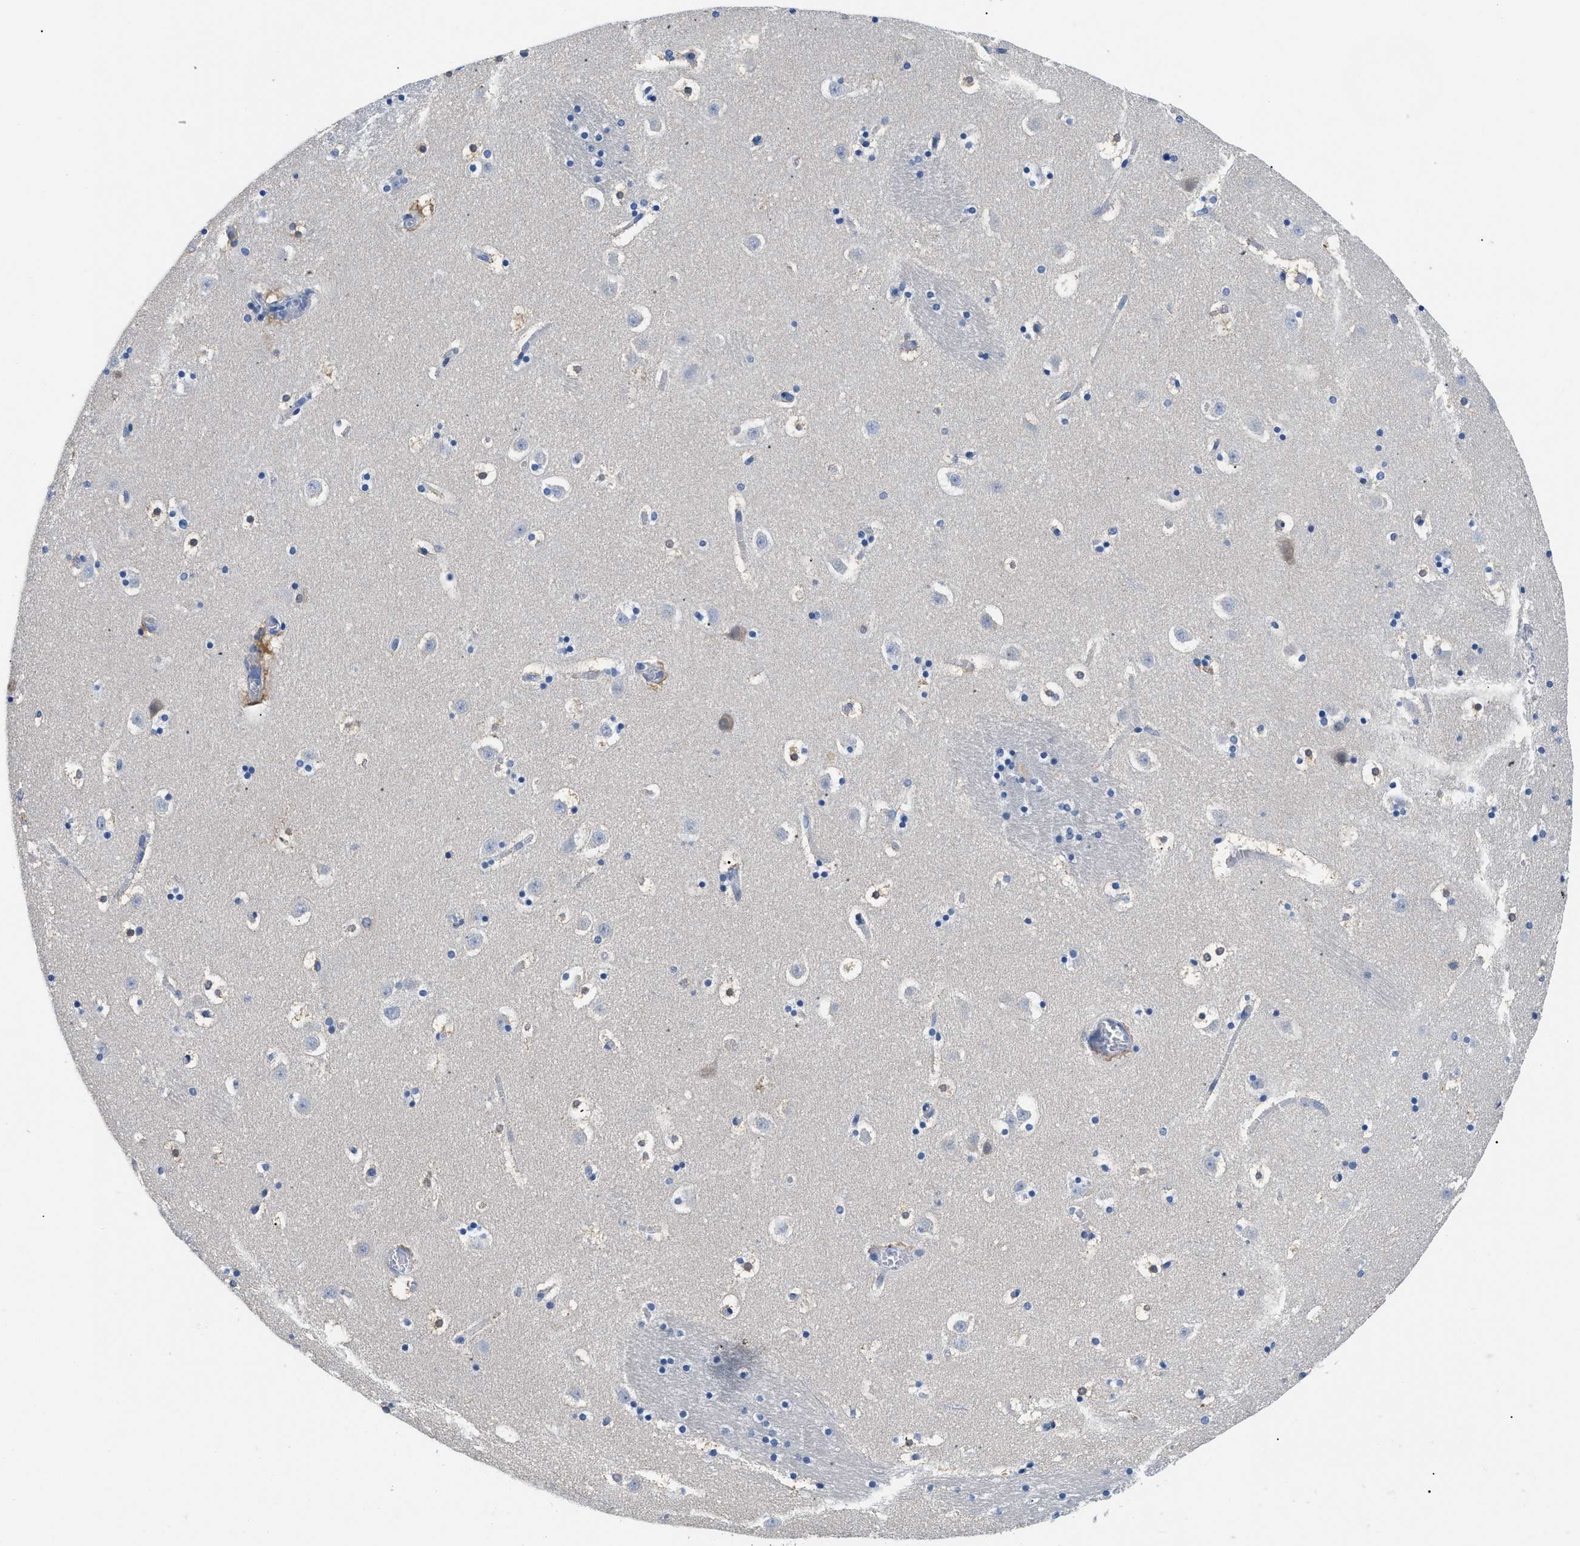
{"staining": {"intensity": "negative", "quantity": "none", "location": "none"}, "tissue": "caudate", "cell_type": "Glial cells", "image_type": "normal", "snomed": [{"axis": "morphology", "description": "Normal tissue, NOS"}, {"axis": "topography", "description": "Lateral ventricle wall"}], "caption": "Immunohistochemistry of unremarkable caudate displays no expression in glial cells. The staining is performed using DAB brown chromogen with nuclei counter-stained in using hematoxylin.", "gene": "BPGM", "patient": {"sex": "male", "age": 45}}